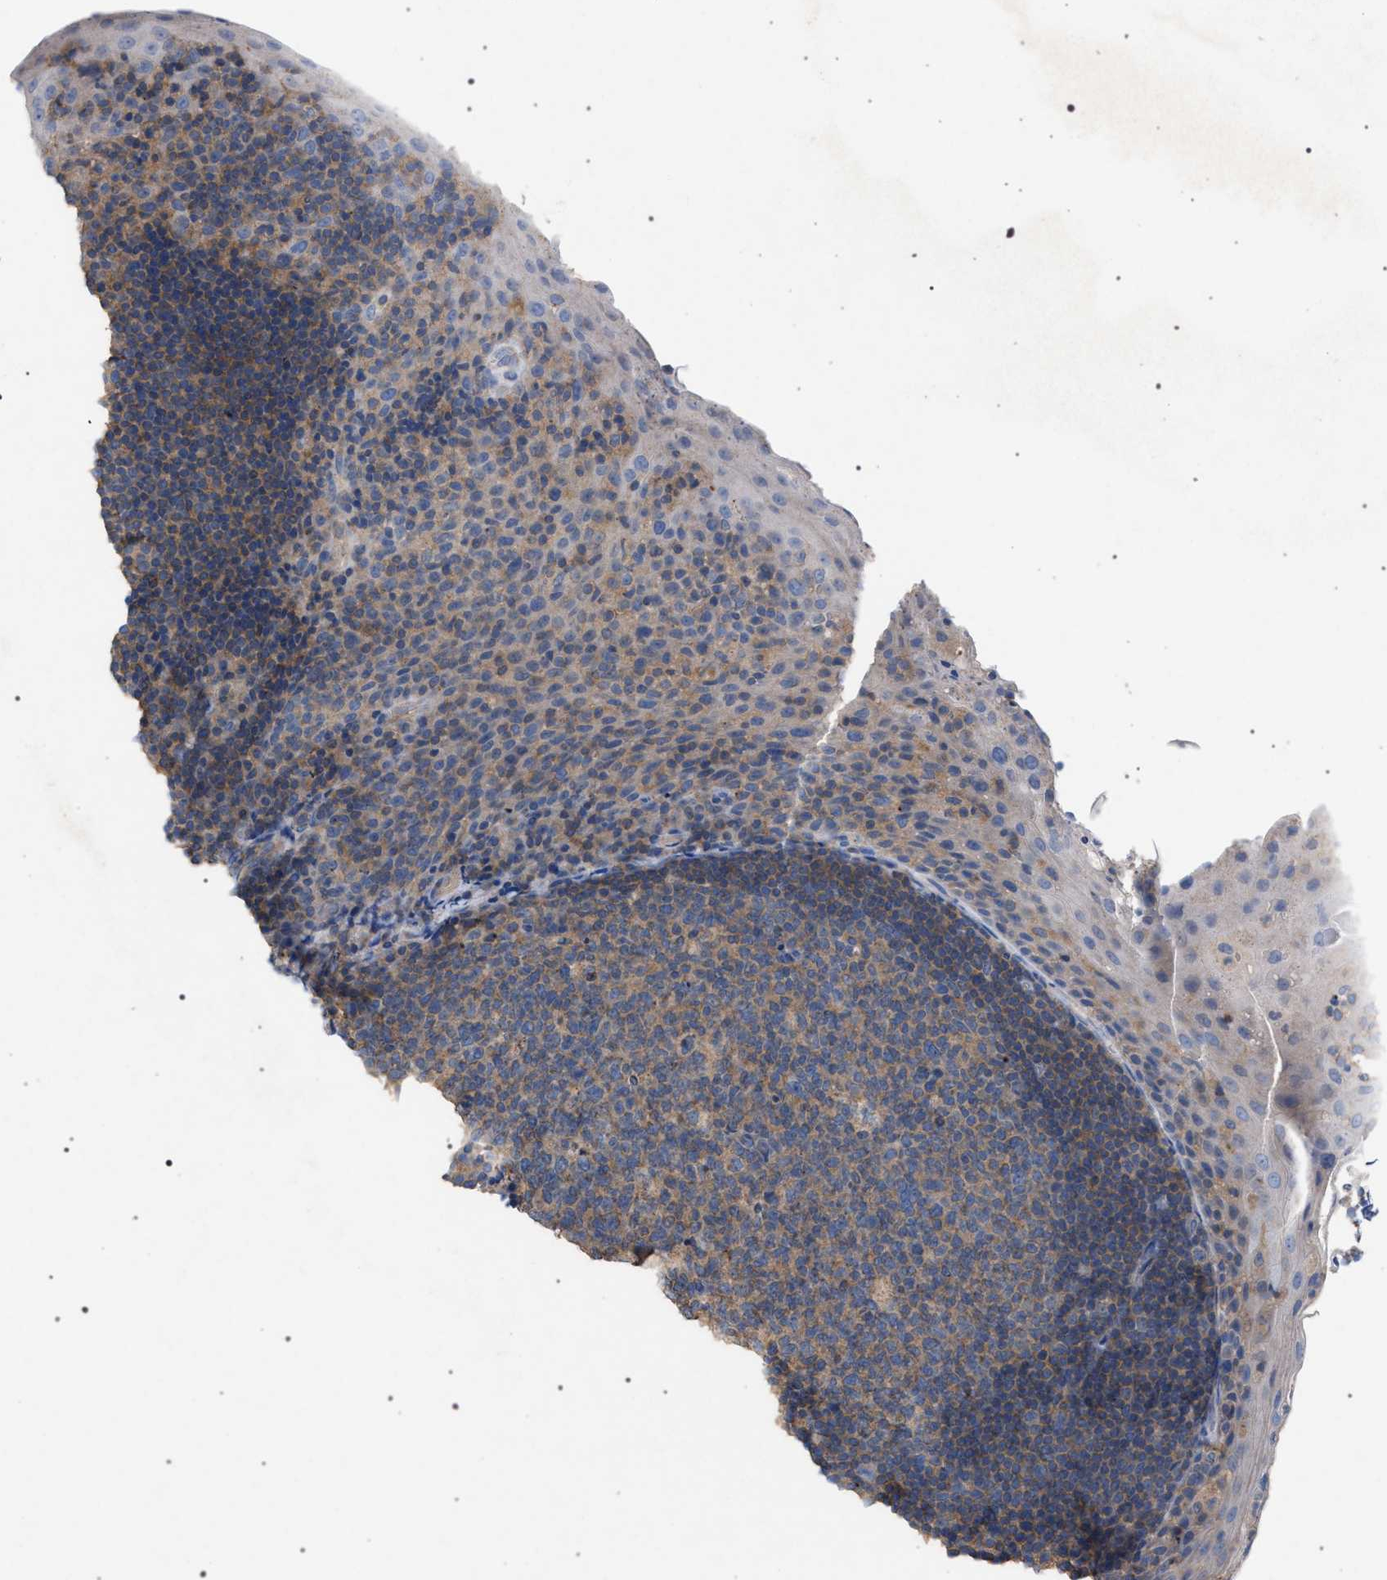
{"staining": {"intensity": "weak", "quantity": ">75%", "location": "cytoplasmic/membranous"}, "tissue": "tonsil", "cell_type": "Germinal center cells", "image_type": "normal", "snomed": [{"axis": "morphology", "description": "Normal tissue, NOS"}, {"axis": "topography", "description": "Tonsil"}], "caption": "This photomicrograph reveals IHC staining of benign tonsil, with low weak cytoplasmic/membranous staining in approximately >75% of germinal center cells.", "gene": "VPS13A", "patient": {"sex": "male", "age": 17}}